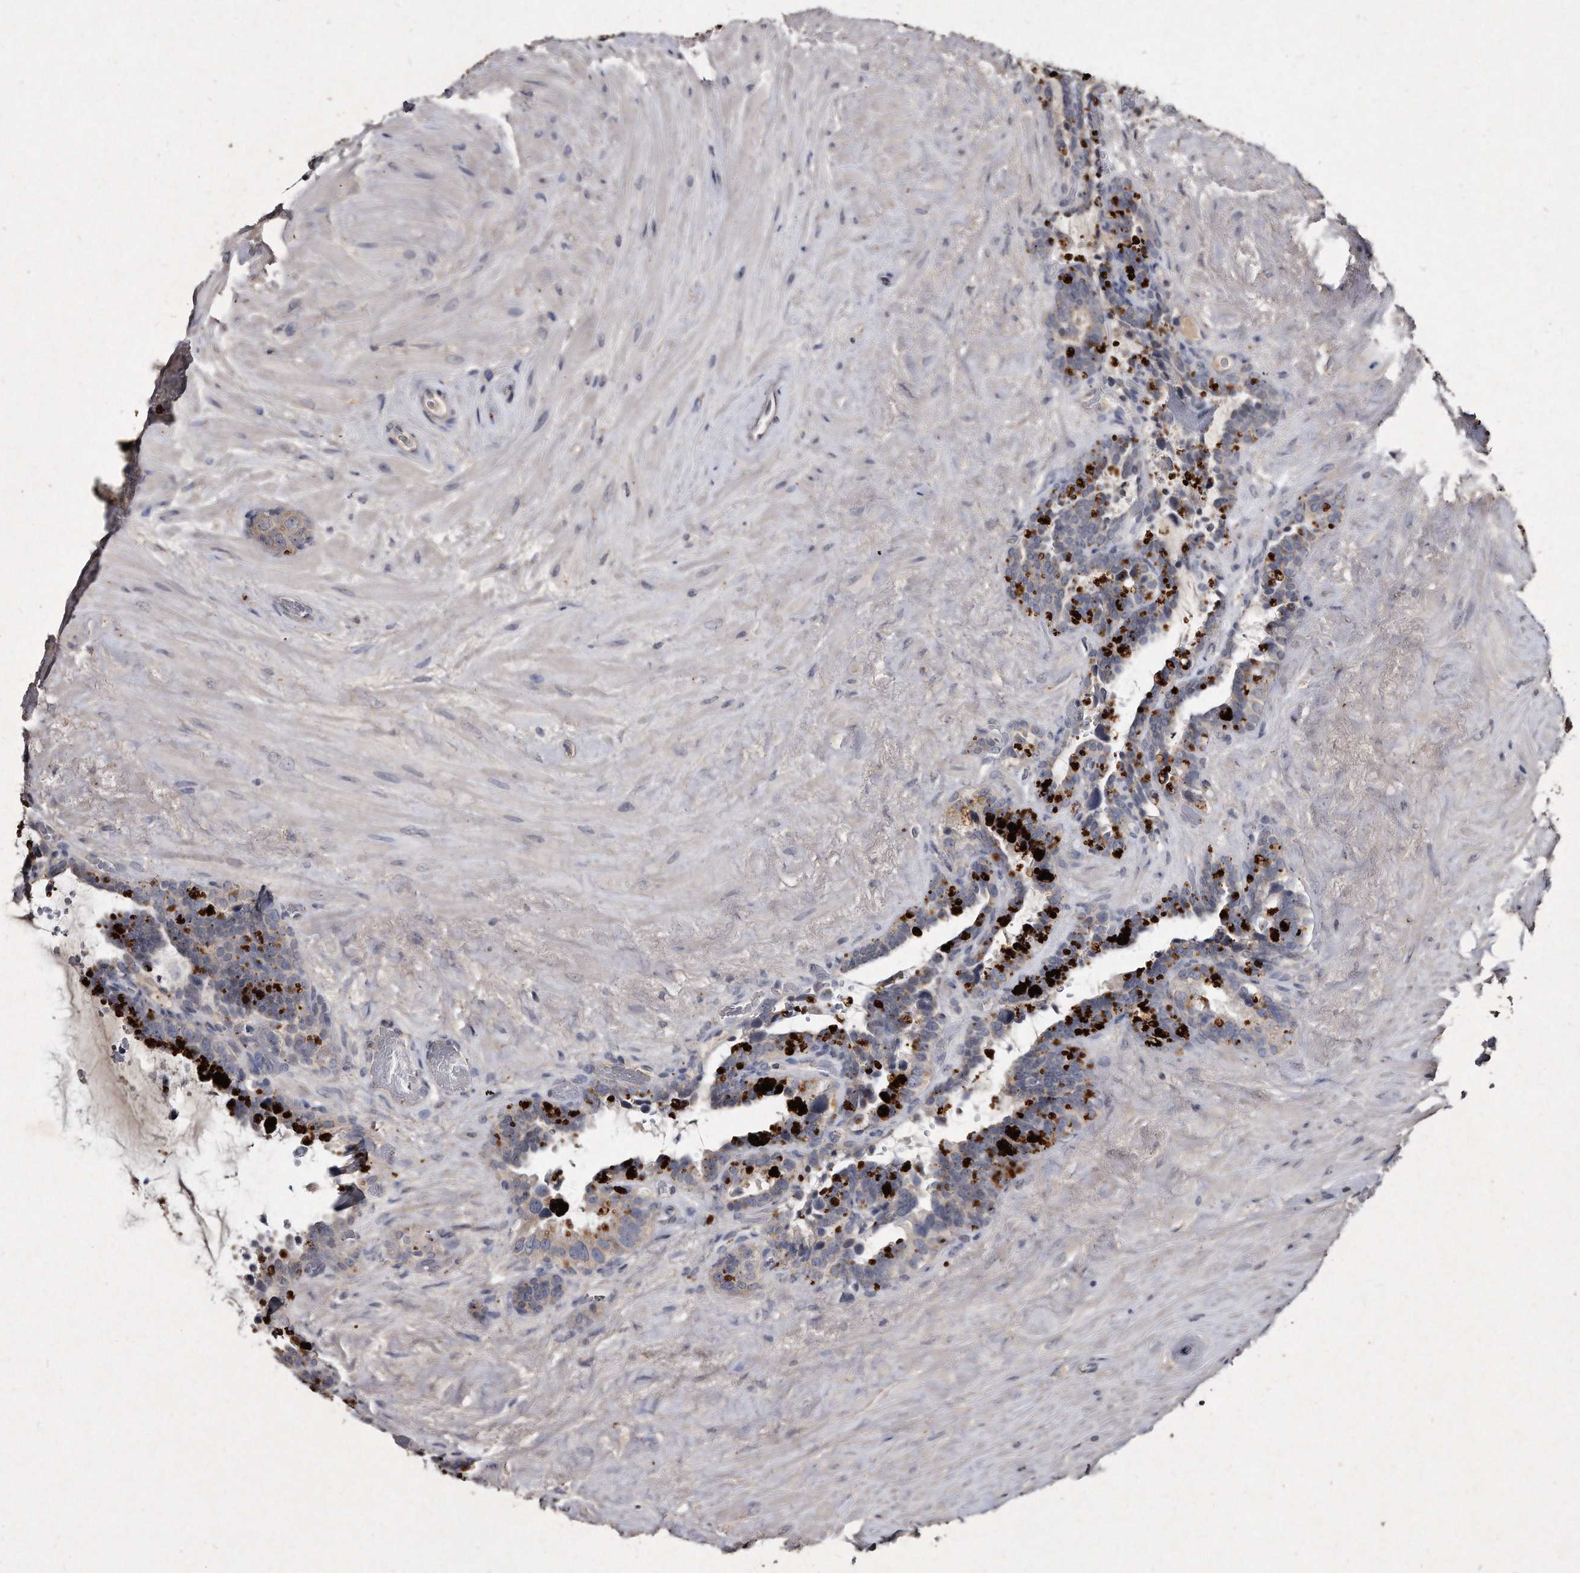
{"staining": {"intensity": "negative", "quantity": "none", "location": "none"}, "tissue": "seminal vesicle", "cell_type": "Glandular cells", "image_type": "normal", "snomed": [{"axis": "morphology", "description": "Normal tissue, NOS"}, {"axis": "topography", "description": "Seminal veicle"}], "caption": "Protein analysis of benign seminal vesicle exhibits no significant expression in glandular cells.", "gene": "KLHDC3", "patient": {"sex": "male", "age": 80}}